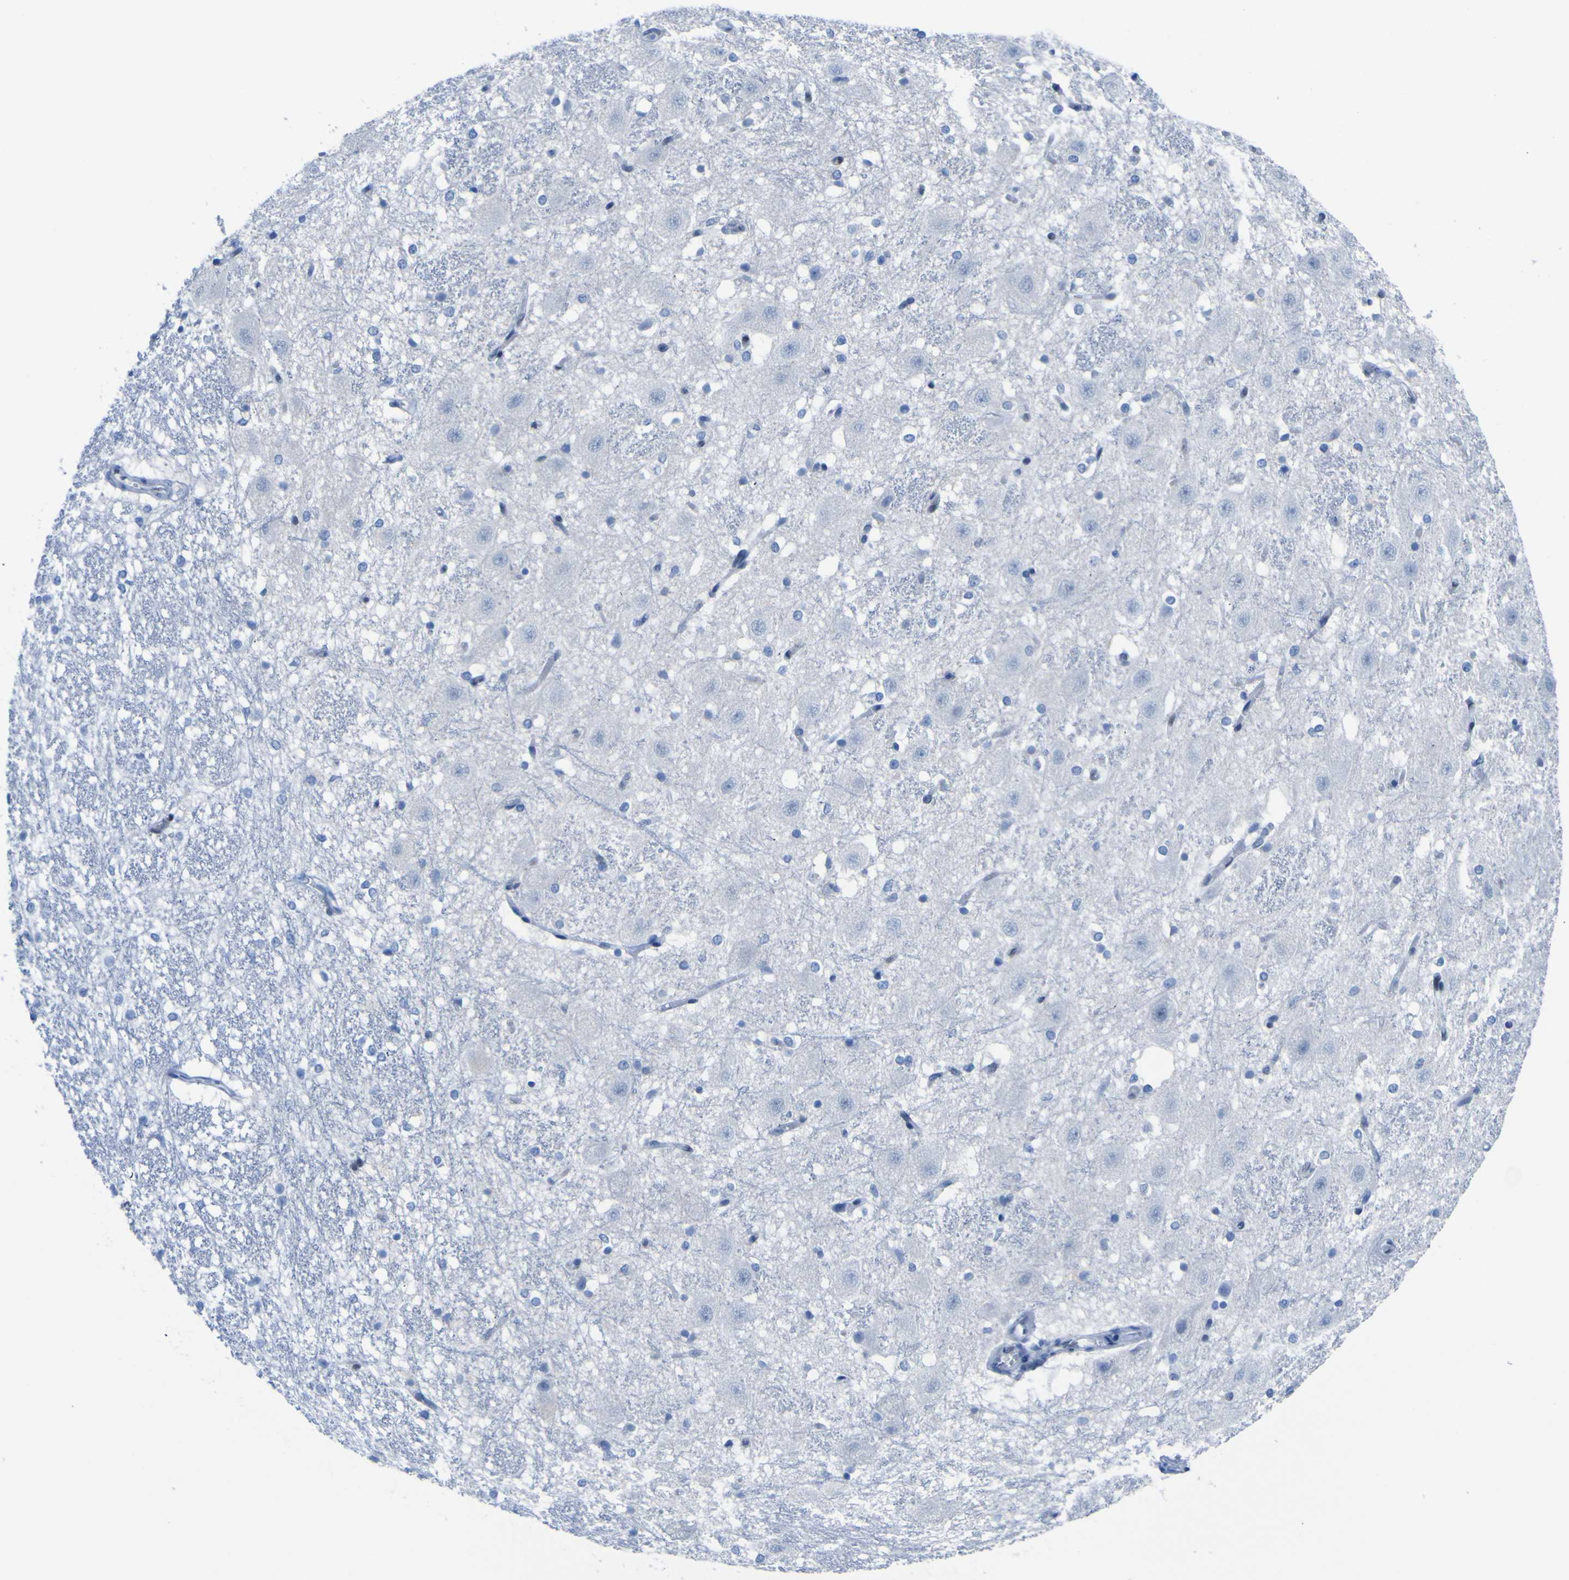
{"staining": {"intensity": "negative", "quantity": "none", "location": "none"}, "tissue": "hippocampus", "cell_type": "Glial cells", "image_type": "normal", "snomed": [{"axis": "morphology", "description": "Normal tissue, NOS"}, {"axis": "topography", "description": "Hippocampus"}], "caption": "A photomicrograph of human hippocampus is negative for staining in glial cells. Brightfield microscopy of IHC stained with DAB (brown) and hematoxylin (blue), captured at high magnification.", "gene": "DACH1", "patient": {"sex": "female", "age": 19}}